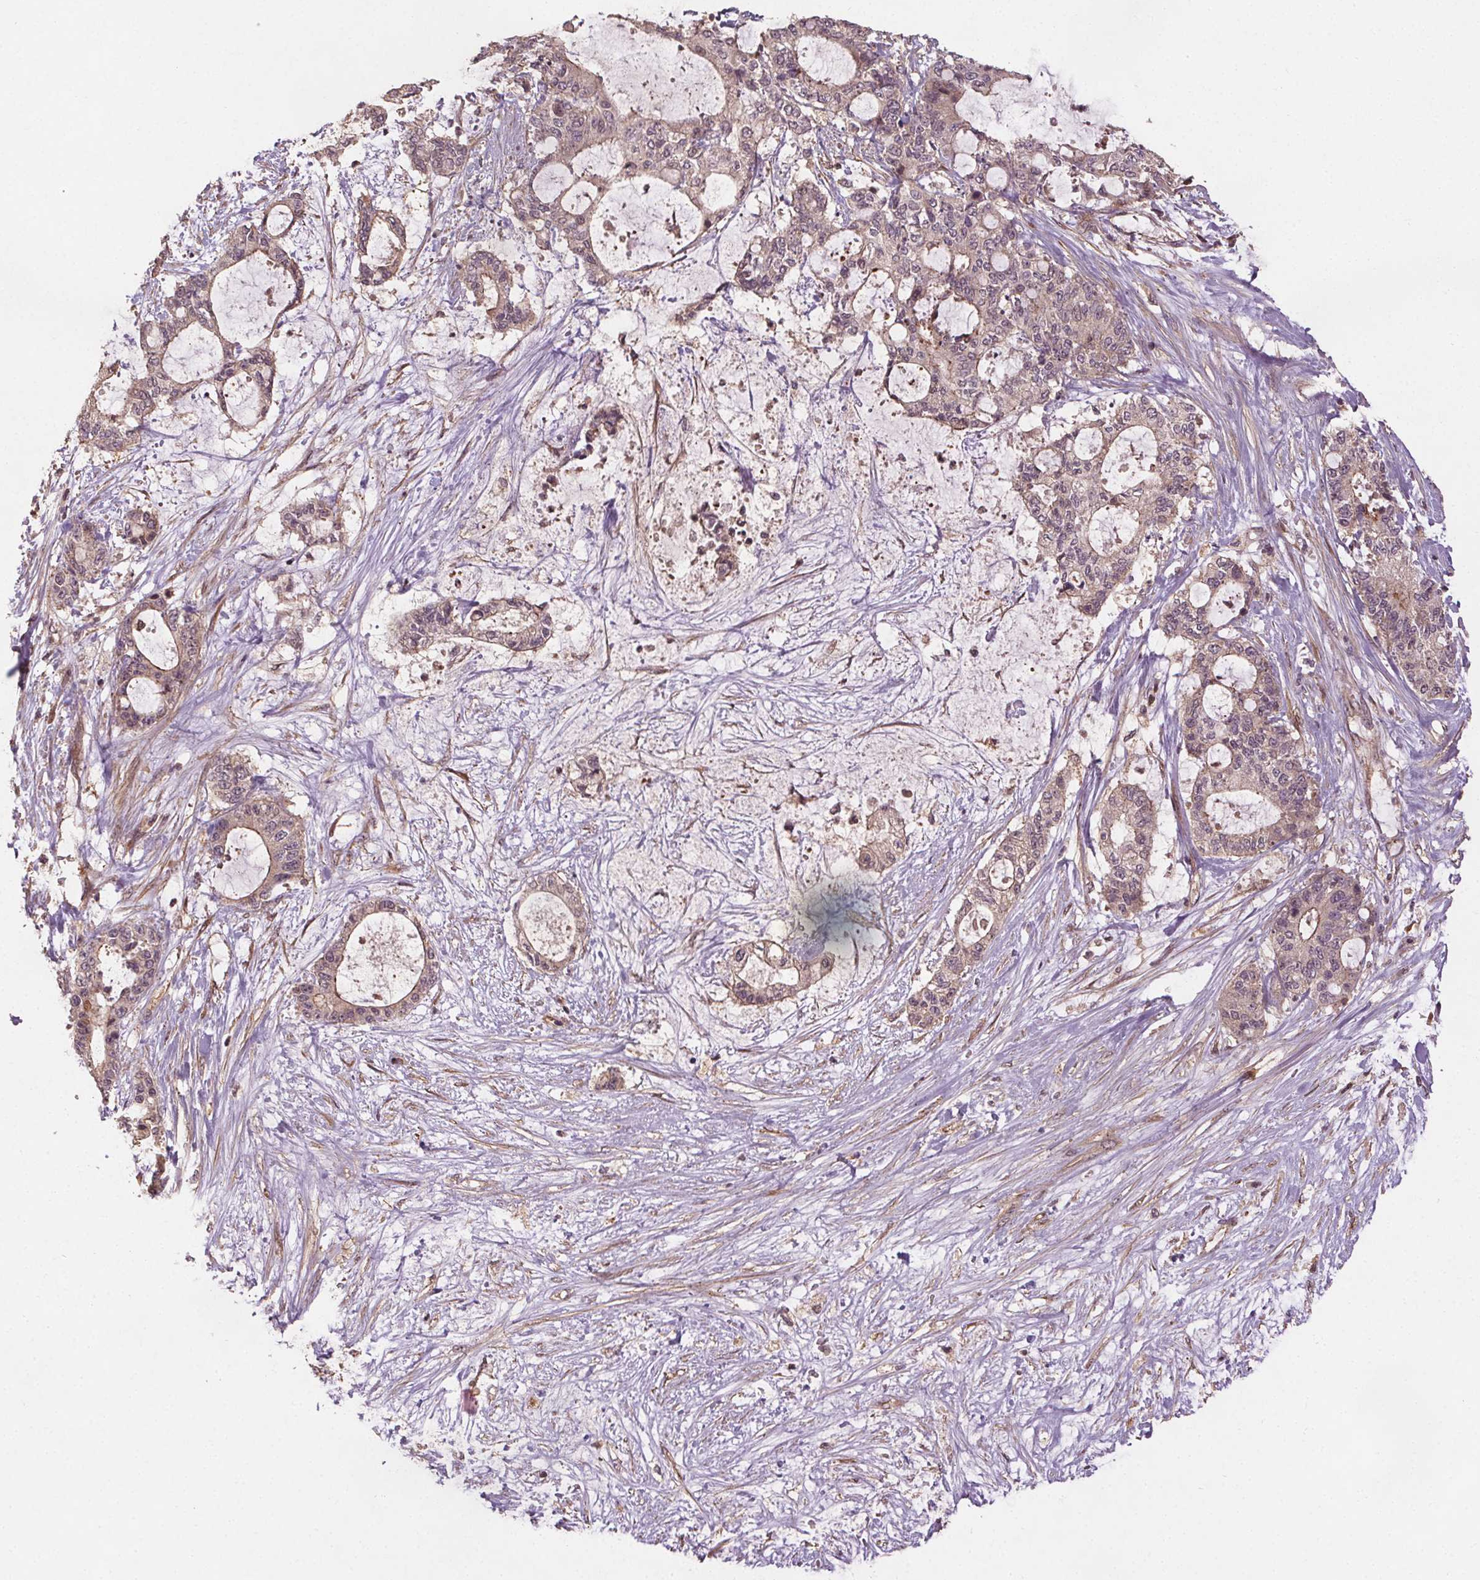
{"staining": {"intensity": "weak", "quantity": "<25%", "location": "cytoplasmic/membranous"}, "tissue": "liver cancer", "cell_type": "Tumor cells", "image_type": "cancer", "snomed": [{"axis": "morphology", "description": "Normal tissue, NOS"}, {"axis": "morphology", "description": "Cholangiocarcinoma"}, {"axis": "topography", "description": "Liver"}, {"axis": "topography", "description": "Peripheral nerve tissue"}], "caption": "Liver cholangiocarcinoma stained for a protein using immunohistochemistry (IHC) displays no positivity tumor cells.", "gene": "SEC14L2", "patient": {"sex": "female", "age": 73}}